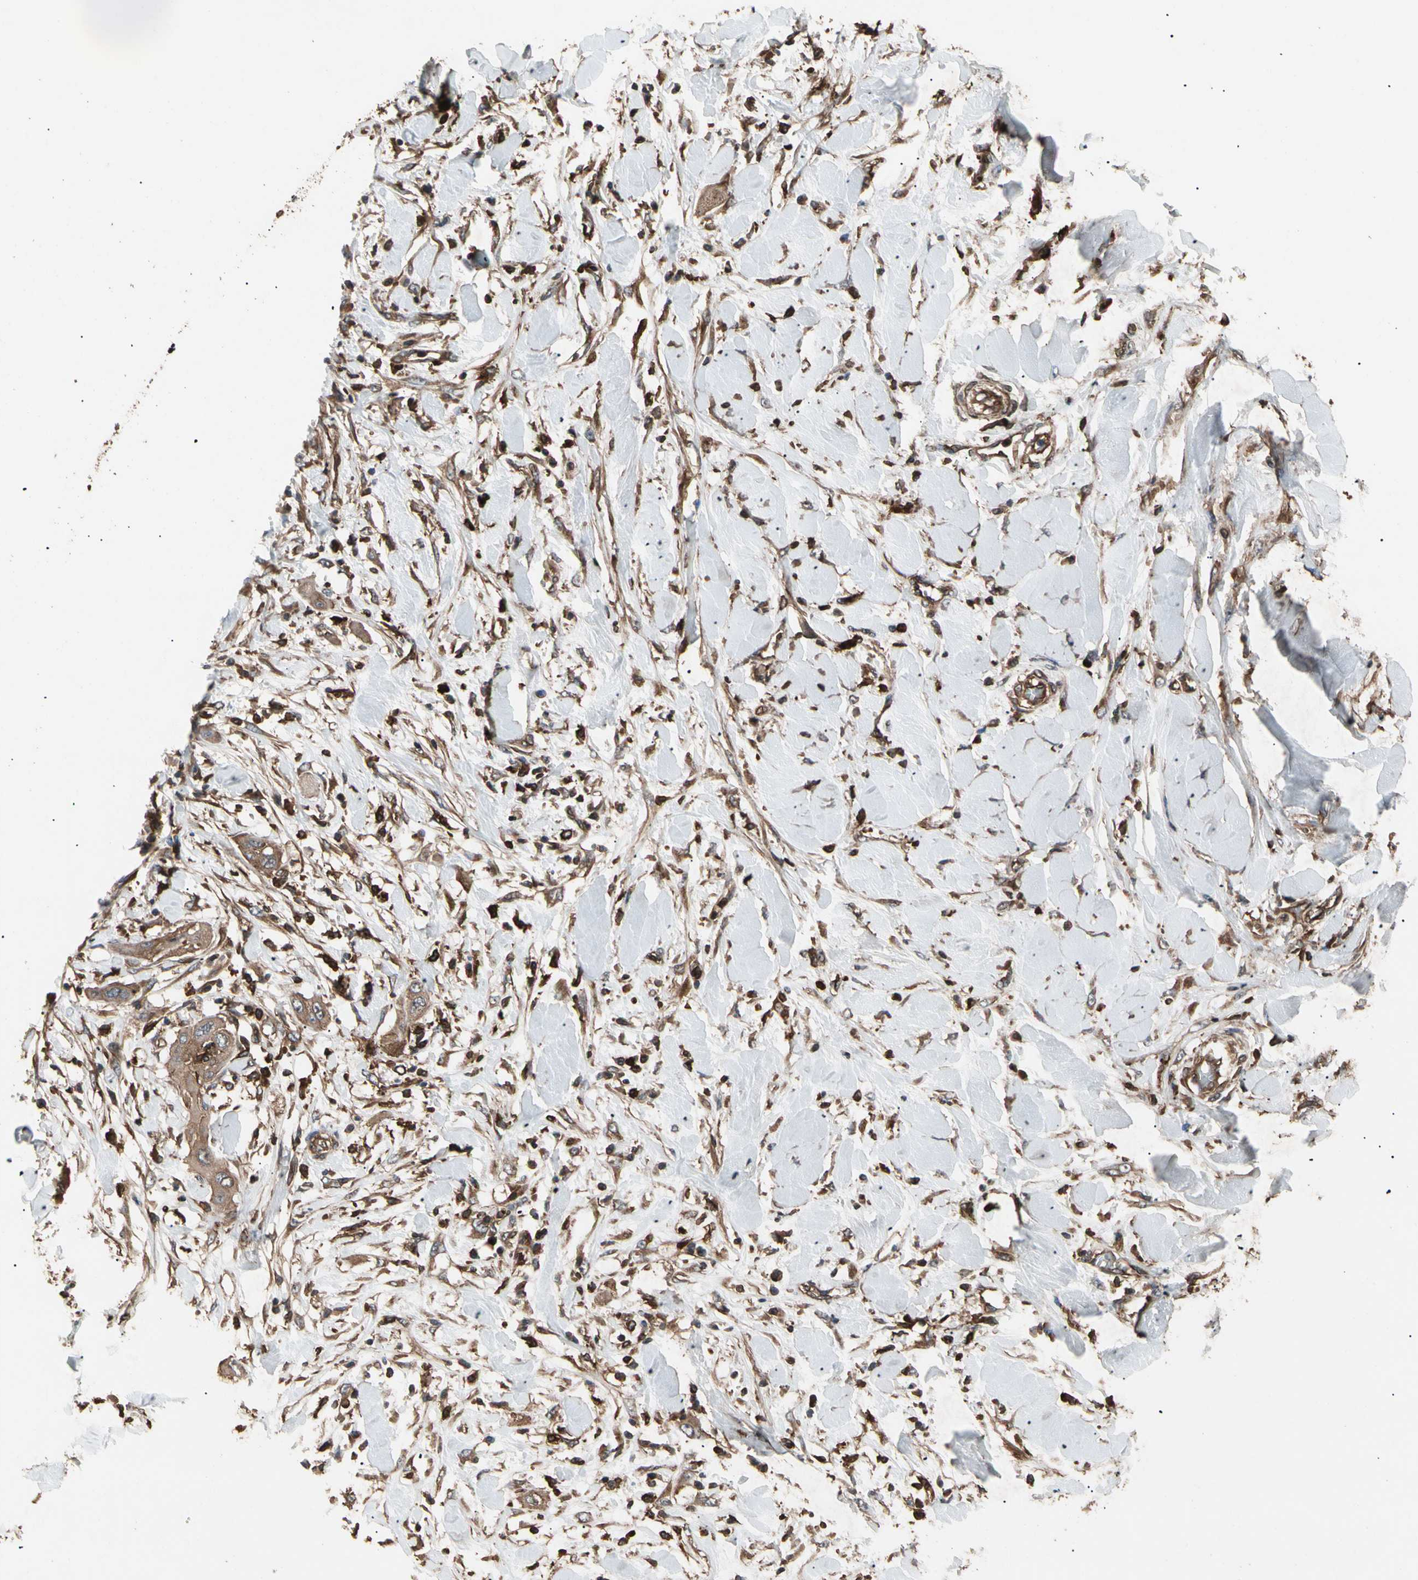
{"staining": {"intensity": "moderate", "quantity": ">75%", "location": "cytoplasmic/membranous"}, "tissue": "lung cancer", "cell_type": "Tumor cells", "image_type": "cancer", "snomed": [{"axis": "morphology", "description": "Squamous cell carcinoma, NOS"}, {"axis": "topography", "description": "Lung"}], "caption": "Squamous cell carcinoma (lung) was stained to show a protein in brown. There is medium levels of moderate cytoplasmic/membranous expression in about >75% of tumor cells.", "gene": "AGBL2", "patient": {"sex": "female", "age": 47}}